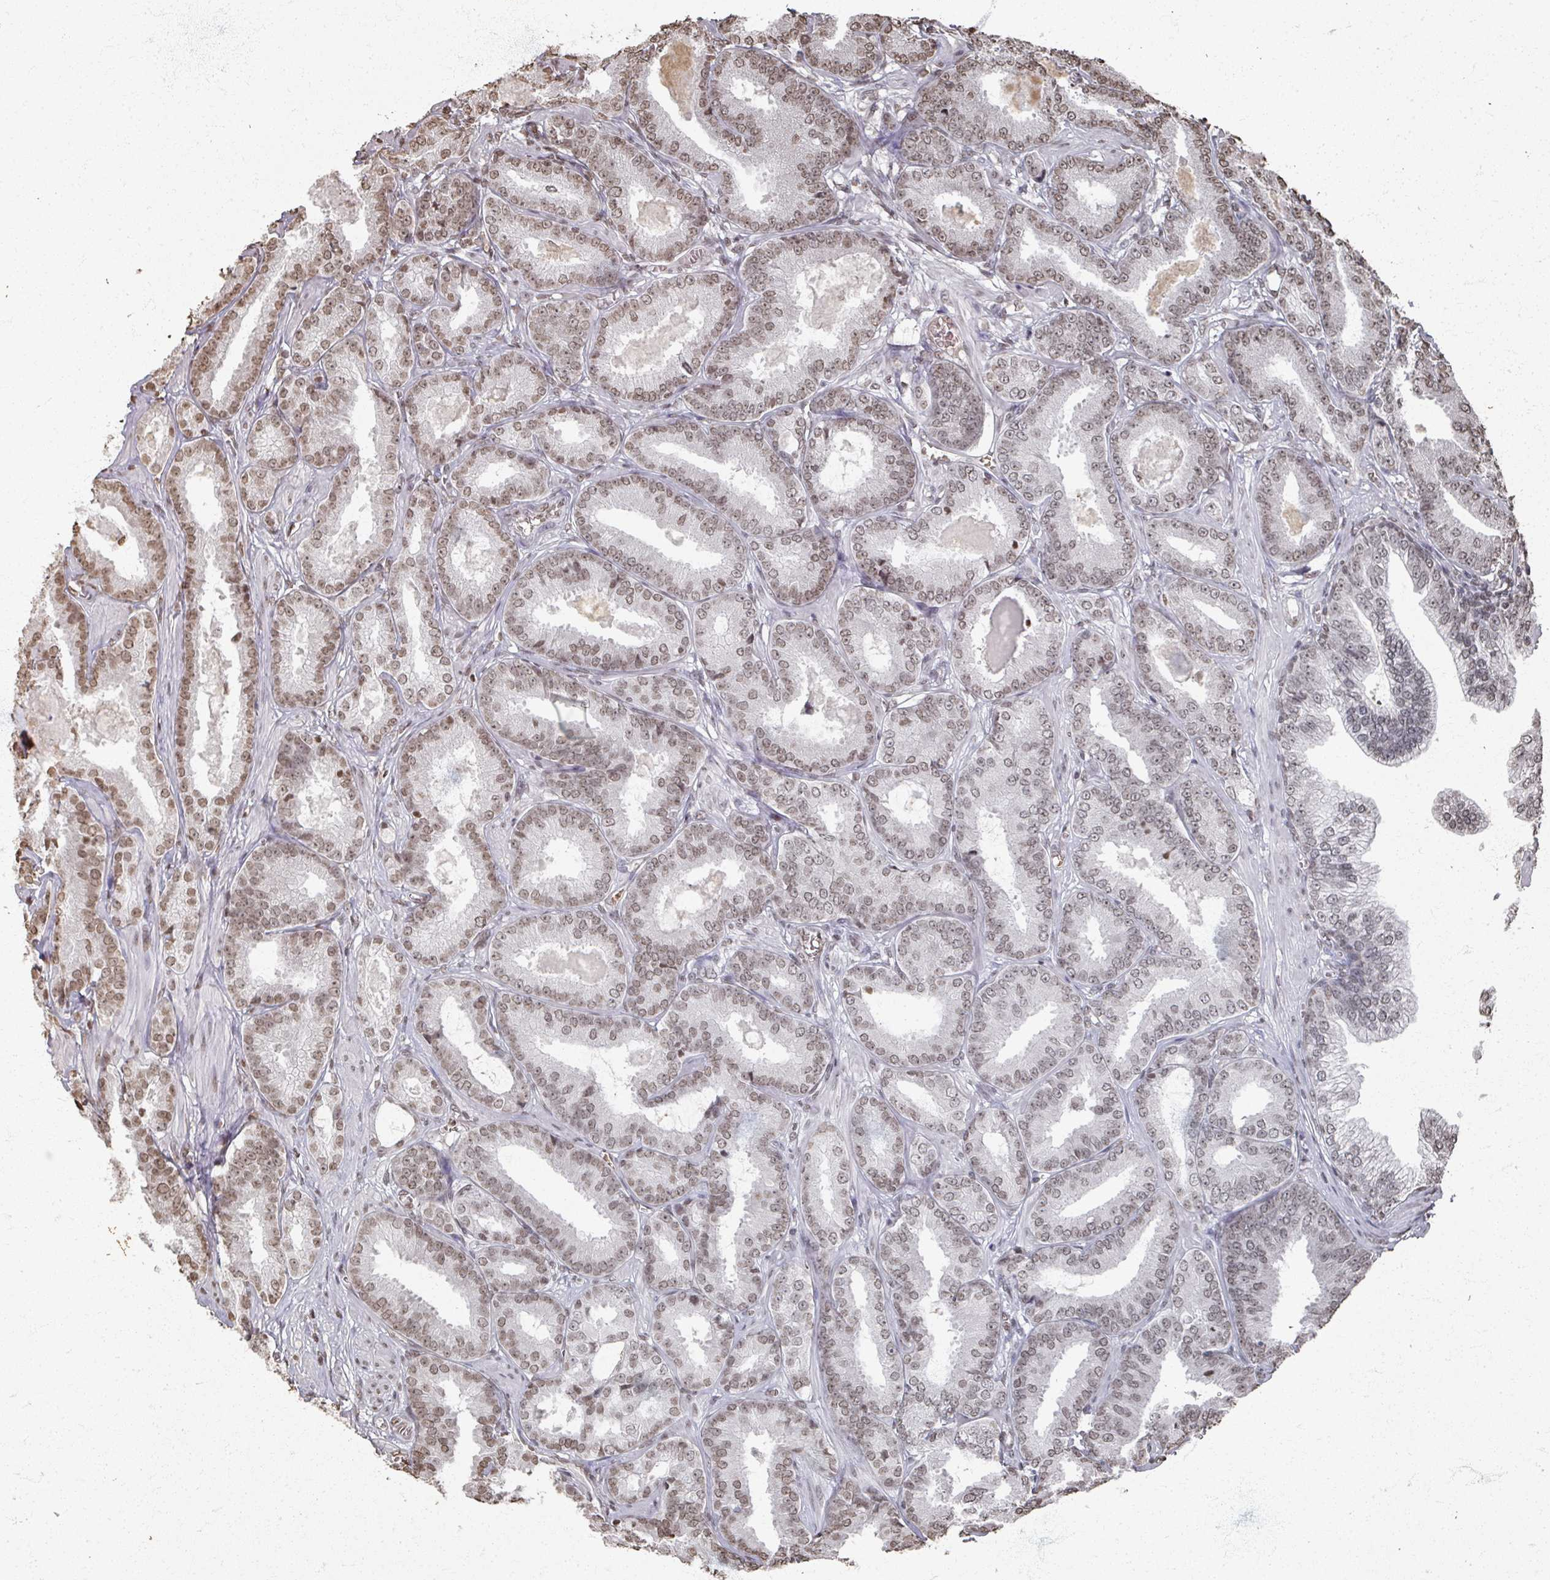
{"staining": {"intensity": "moderate", "quantity": "25%-75%", "location": "nuclear"}, "tissue": "prostate cancer", "cell_type": "Tumor cells", "image_type": "cancer", "snomed": [{"axis": "morphology", "description": "Adenocarcinoma, High grade"}, {"axis": "topography", "description": "Prostate"}], "caption": "High-grade adenocarcinoma (prostate) stained for a protein (brown) shows moderate nuclear positive staining in approximately 25%-75% of tumor cells.", "gene": "DCUN1D5", "patient": {"sex": "male", "age": 71}}